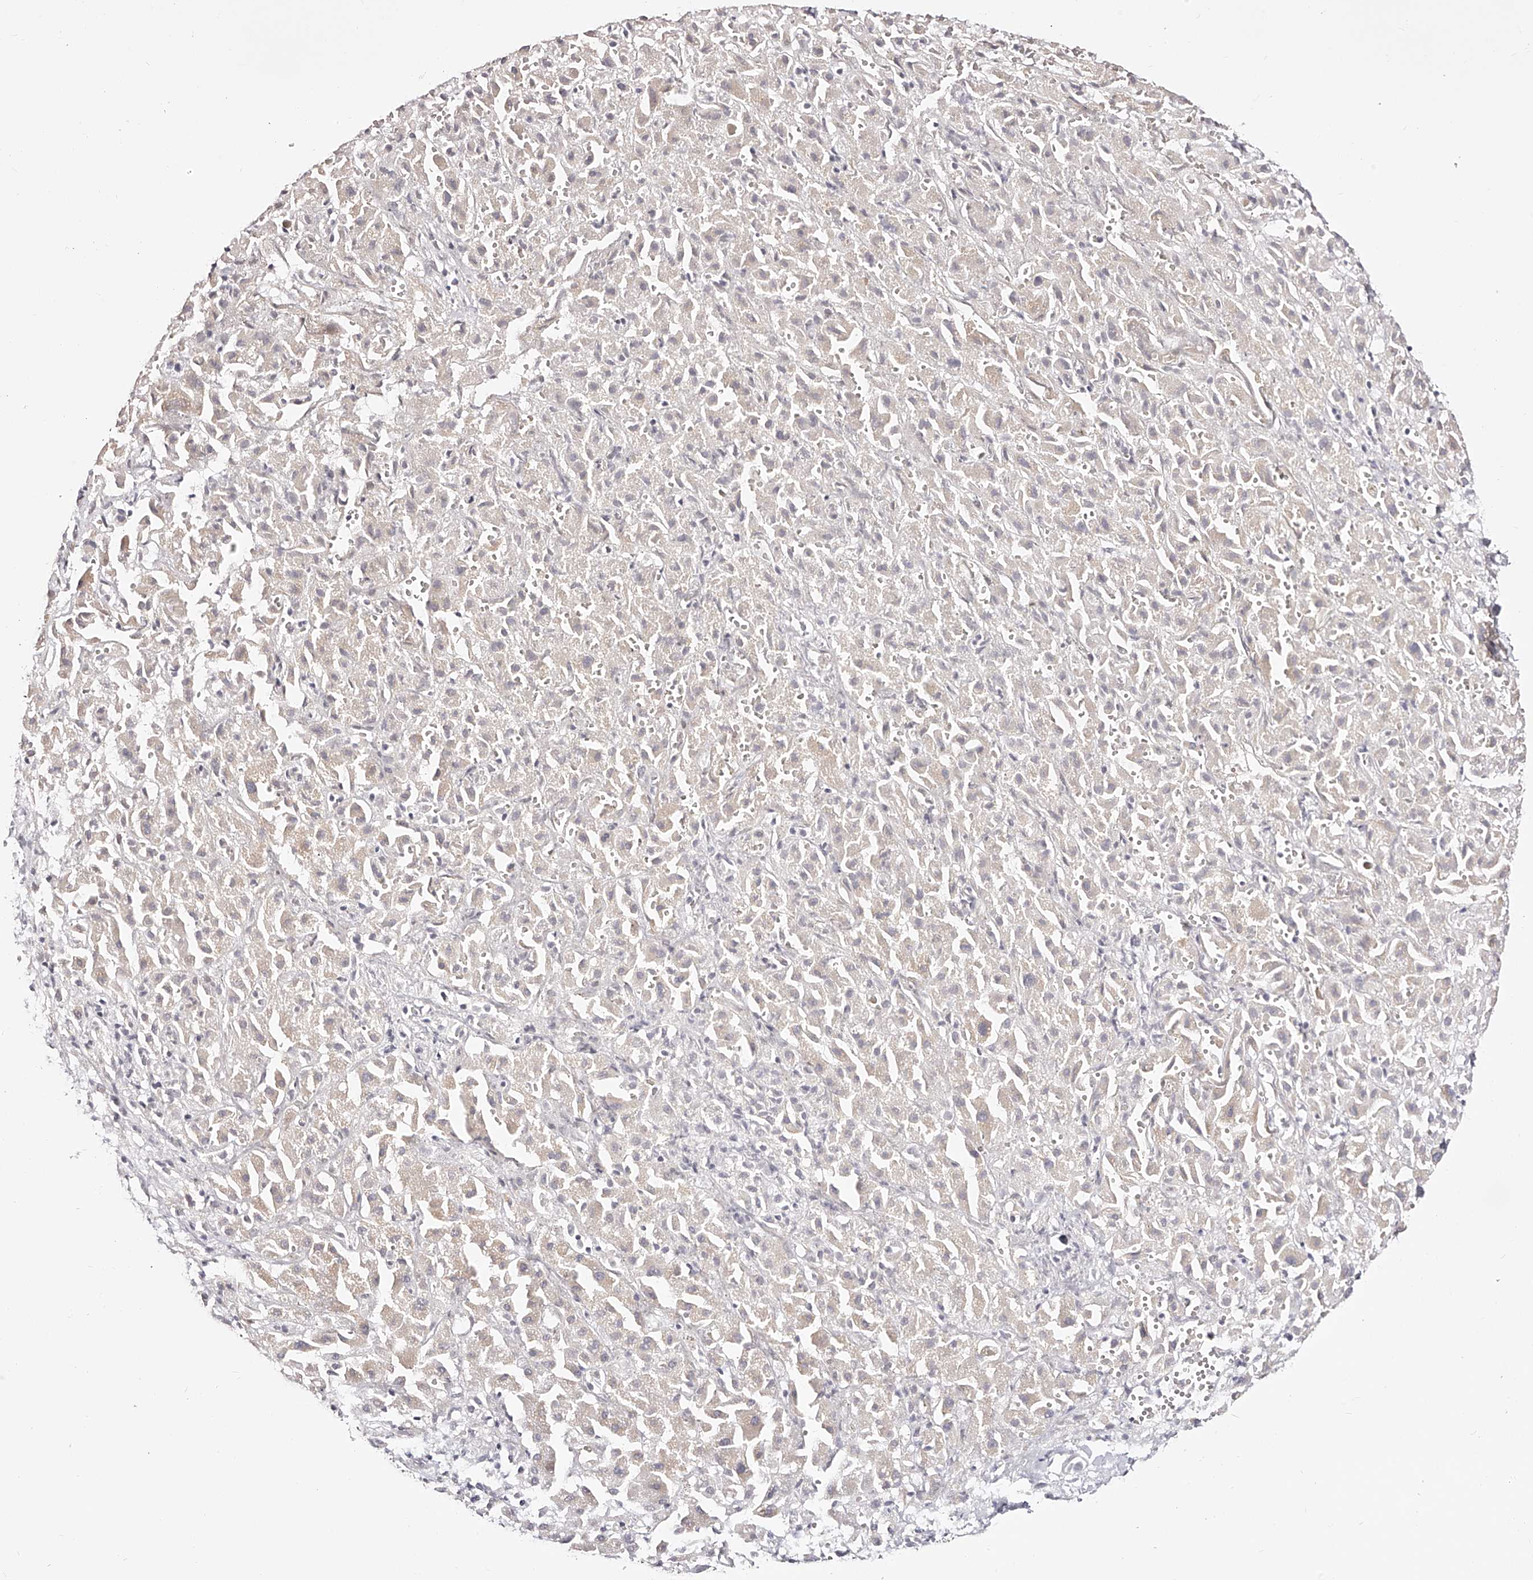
{"staining": {"intensity": "negative", "quantity": "none", "location": "none"}, "tissue": "liver cancer", "cell_type": "Tumor cells", "image_type": "cancer", "snomed": [{"axis": "morphology", "description": "Cholangiocarcinoma"}, {"axis": "topography", "description": "Liver"}], "caption": "High magnification brightfield microscopy of cholangiocarcinoma (liver) stained with DAB (brown) and counterstained with hematoxylin (blue): tumor cells show no significant expression.", "gene": "USF3", "patient": {"sex": "female", "age": 52}}